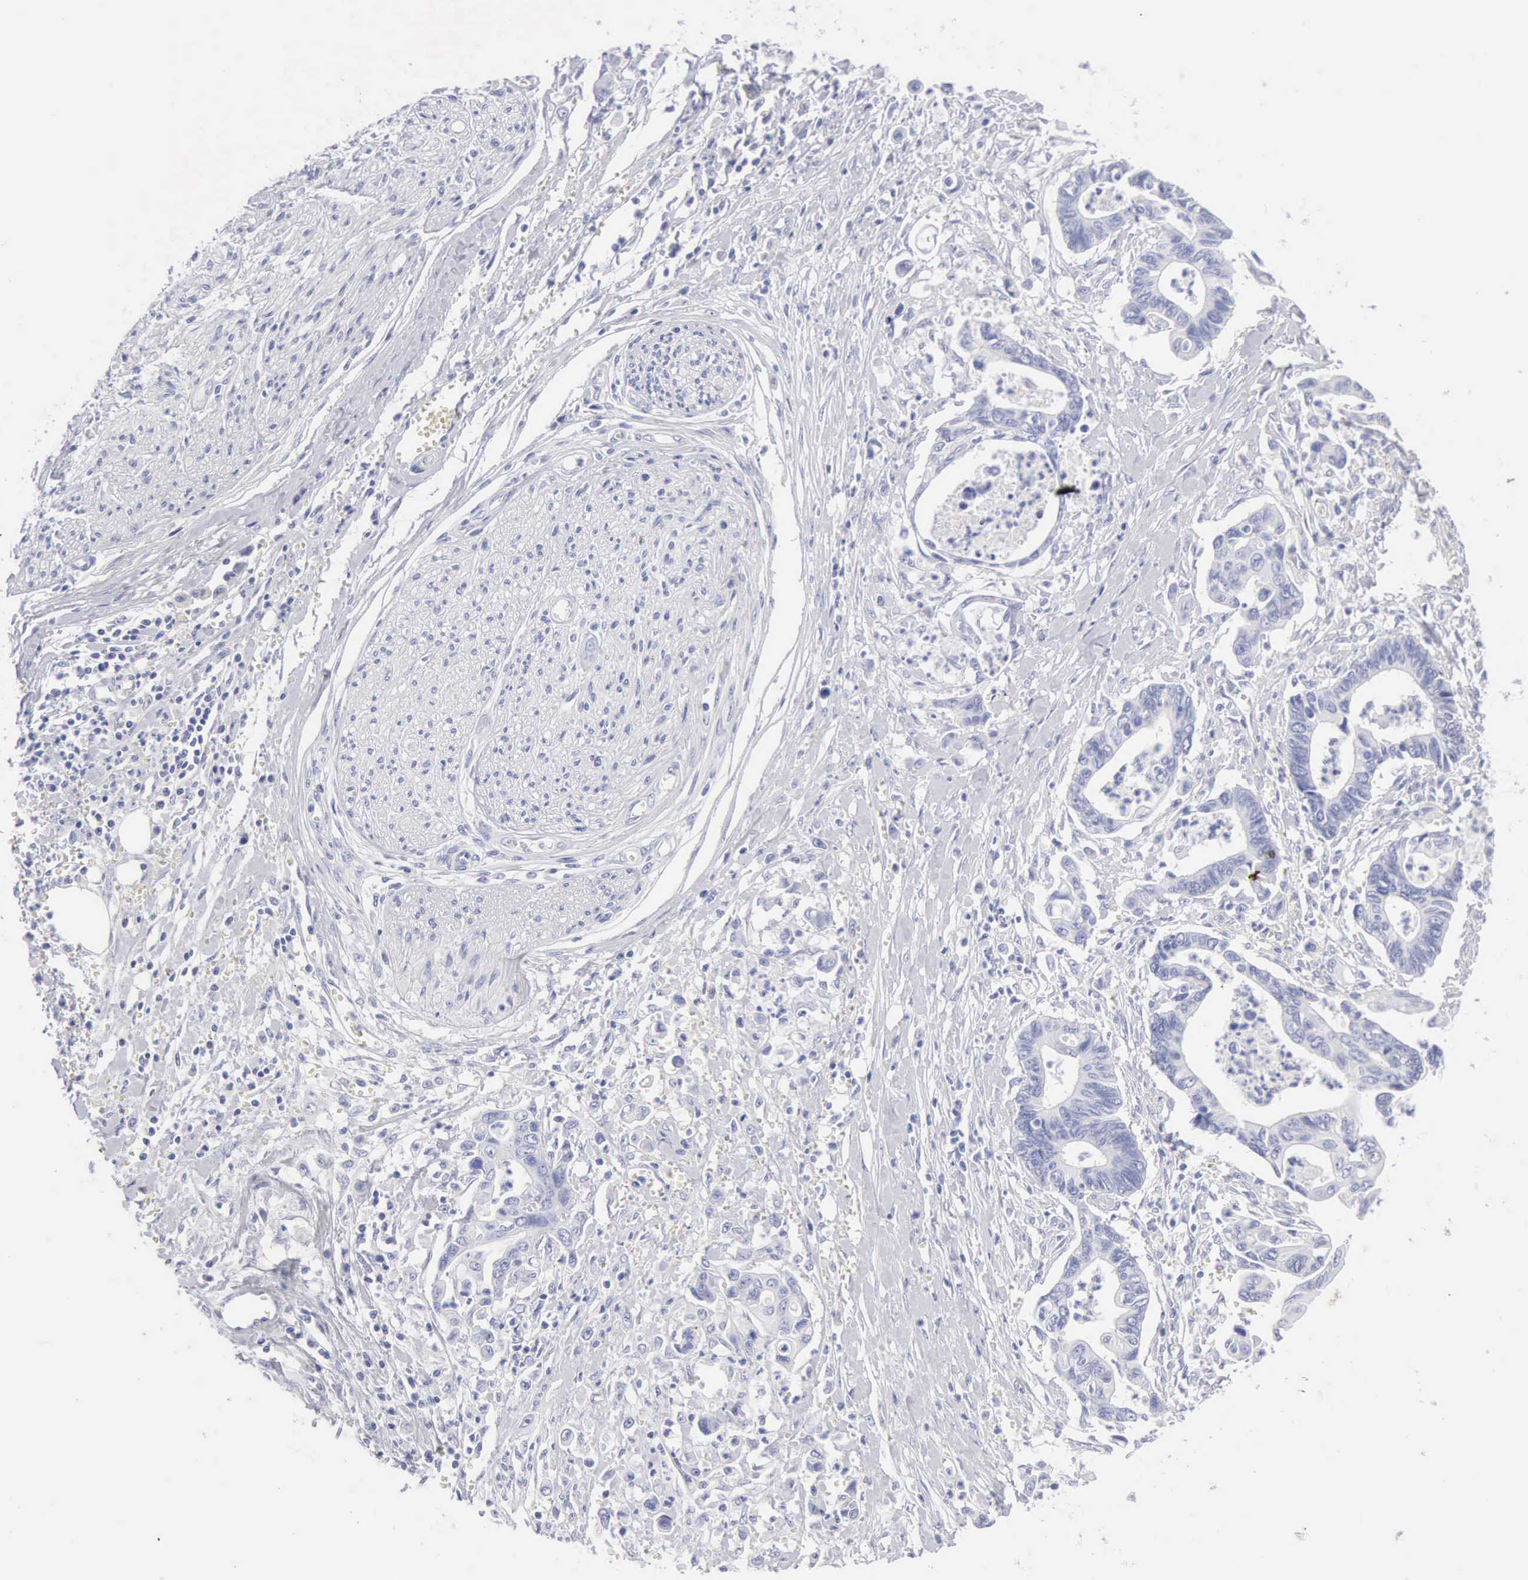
{"staining": {"intensity": "negative", "quantity": "none", "location": "none"}, "tissue": "pancreatic cancer", "cell_type": "Tumor cells", "image_type": "cancer", "snomed": [{"axis": "morphology", "description": "Adenocarcinoma, NOS"}, {"axis": "topography", "description": "Pancreas"}], "caption": "Pancreatic cancer (adenocarcinoma) was stained to show a protein in brown. There is no significant positivity in tumor cells. (DAB IHC with hematoxylin counter stain).", "gene": "KRT10", "patient": {"sex": "female", "age": 70}}